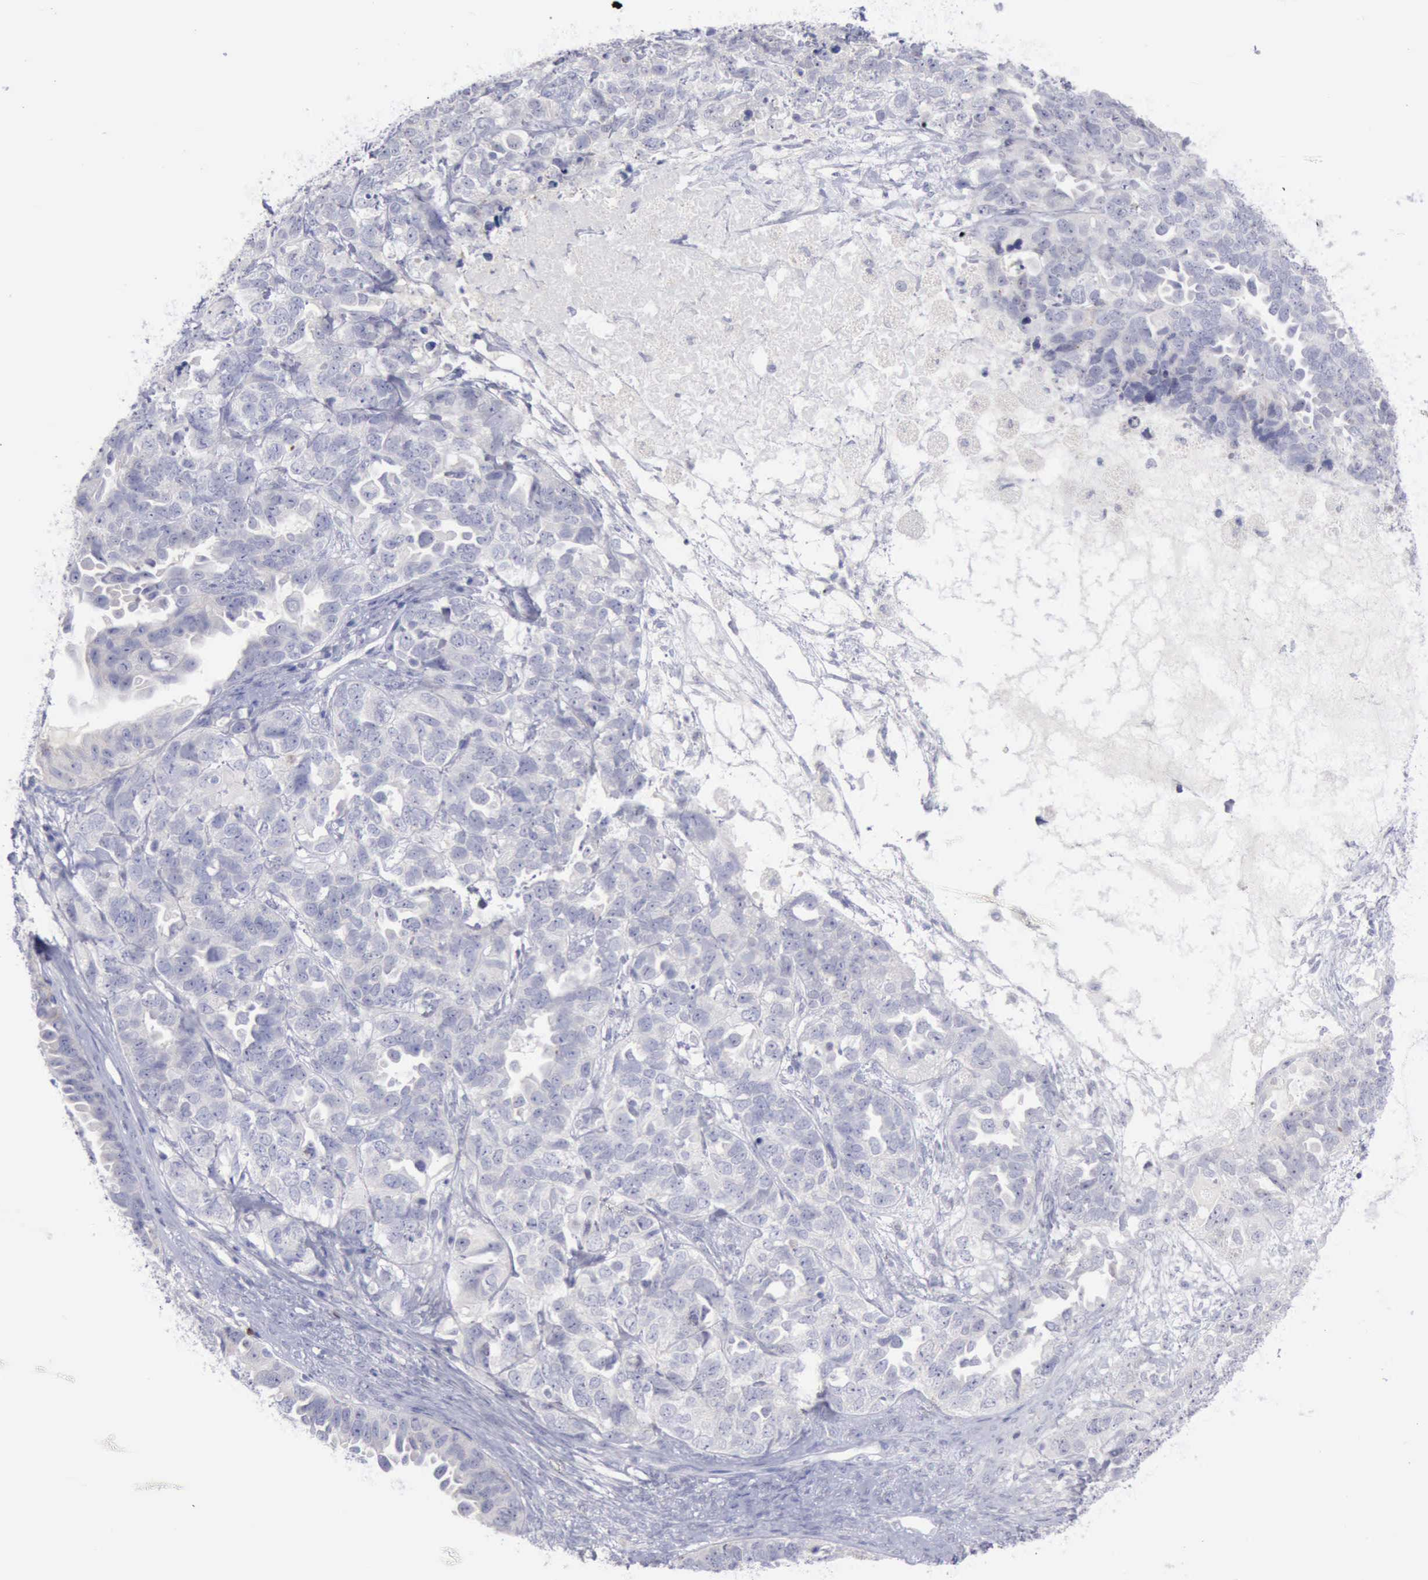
{"staining": {"intensity": "negative", "quantity": "none", "location": "none"}, "tissue": "ovarian cancer", "cell_type": "Tumor cells", "image_type": "cancer", "snomed": [{"axis": "morphology", "description": "Cystadenocarcinoma, serous, NOS"}, {"axis": "topography", "description": "Ovary"}], "caption": "Immunohistochemistry photomicrograph of human serous cystadenocarcinoma (ovarian) stained for a protein (brown), which shows no staining in tumor cells.", "gene": "SATB2", "patient": {"sex": "female", "age": 82}}